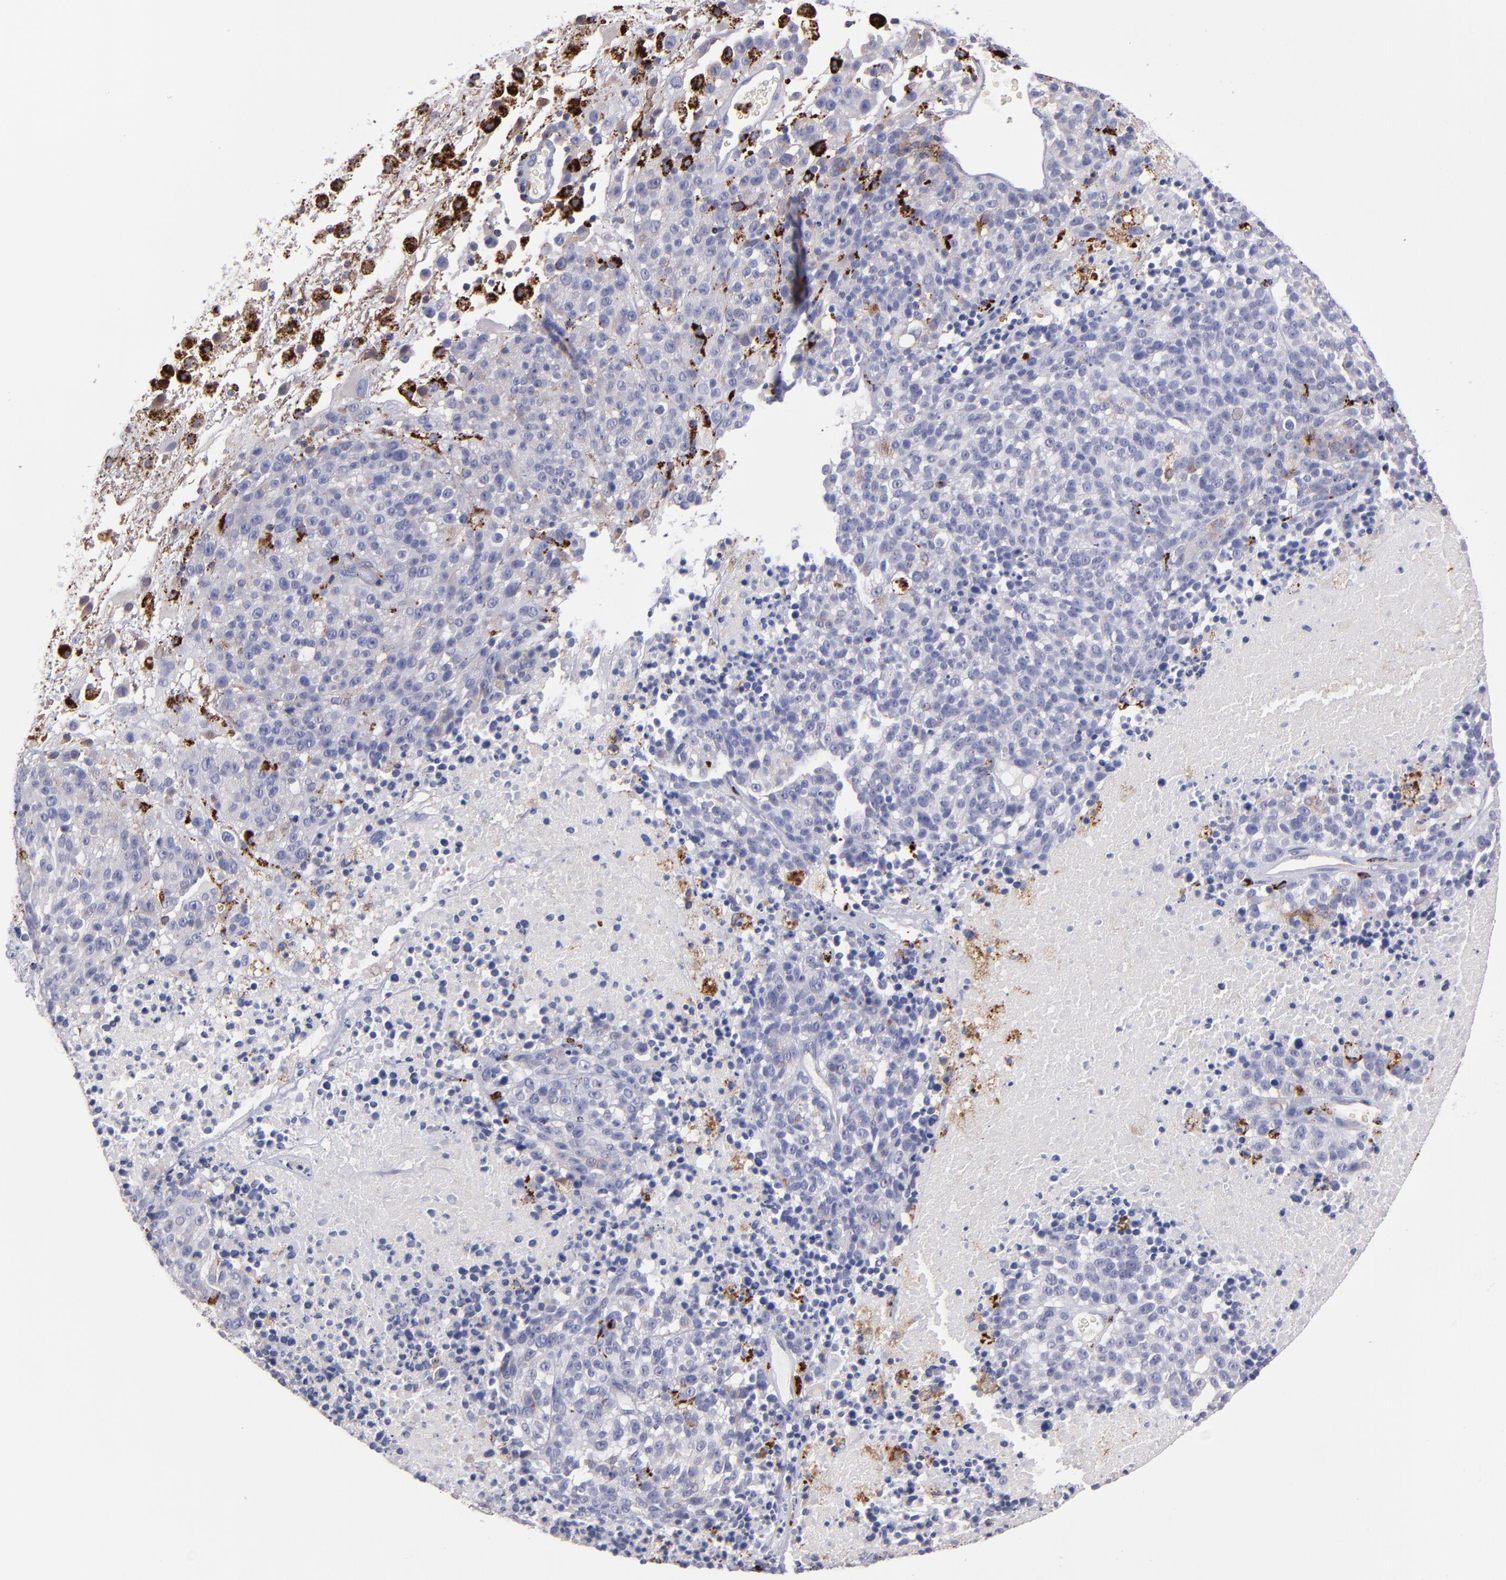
{"staining": {"intensity": "negative", "quantity": "none", "location": "none"}, "tissue": "melanoma", "cell_type": "Tumor cells", "image_type": "cancer", "snomed": [{"axis": "morphology", "description": "Malignant melanoma, Metastatic site"}, {"axis": "topography", "description": "Cerebral cortex"}], "caption": "The image exhibits no significant staining in tumor cells of melanoma.", "gene": "CTSS", "patient": {"sex": "female", "age": 52}}